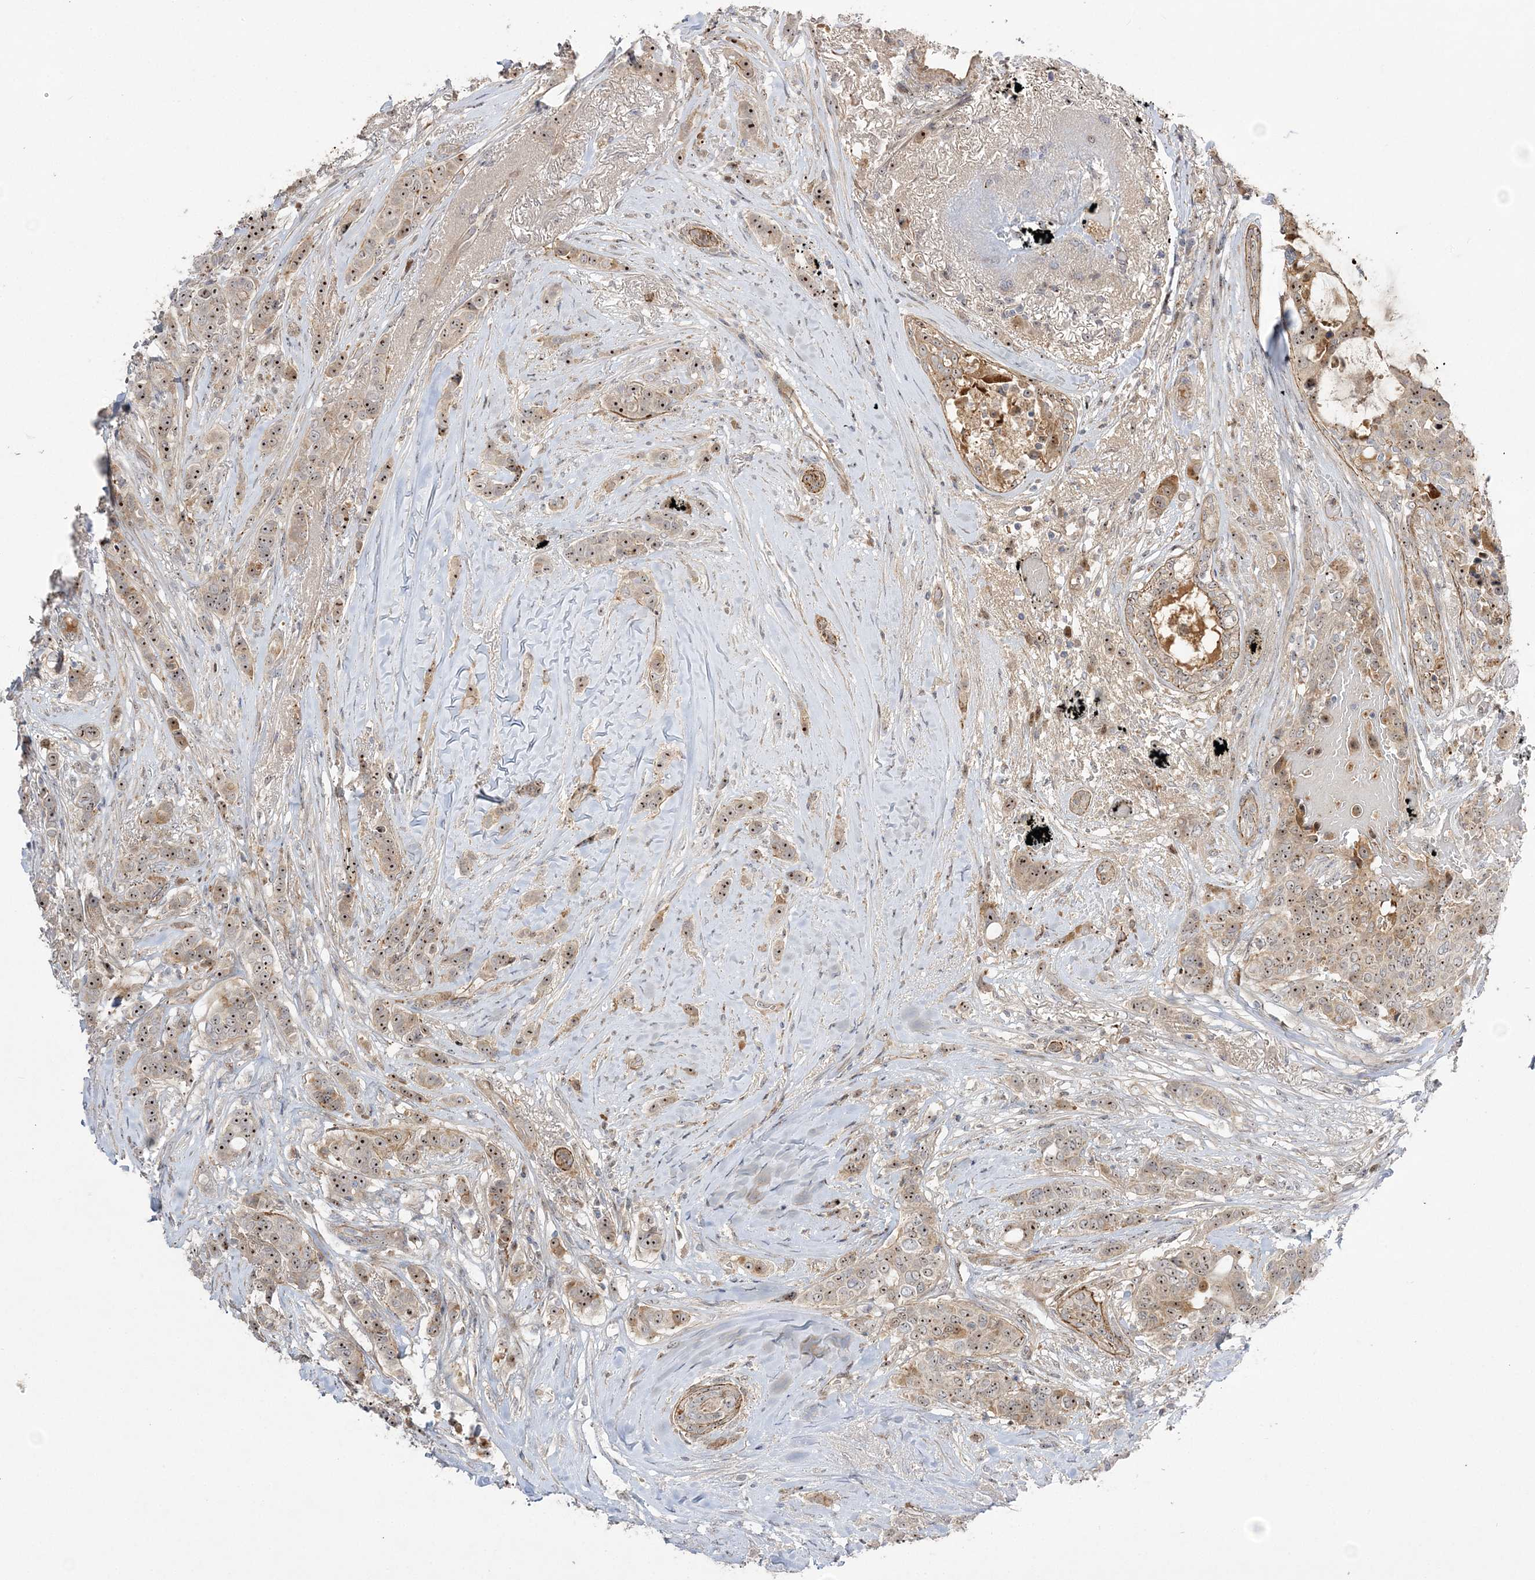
{"staining": {"intensity": "strong", "quantity": ">75%", "location": "nuclear"}, "tissue": "breast cancer", "cell_type": "Tumor cells", "image_type": "cancer", "snomed": [{"axis": "morphology", "description": "Lobular carcinoma"}, {"axis": "topography", "description": "Breast"}], "caption": "The photomicrograph reveals a brown stain indicating the presence of a protein in the nuclear of tumor cells in lobular carcinoma (breast).", "gene": "NPM3", "patient": {"sex": "female", "age": 51}}